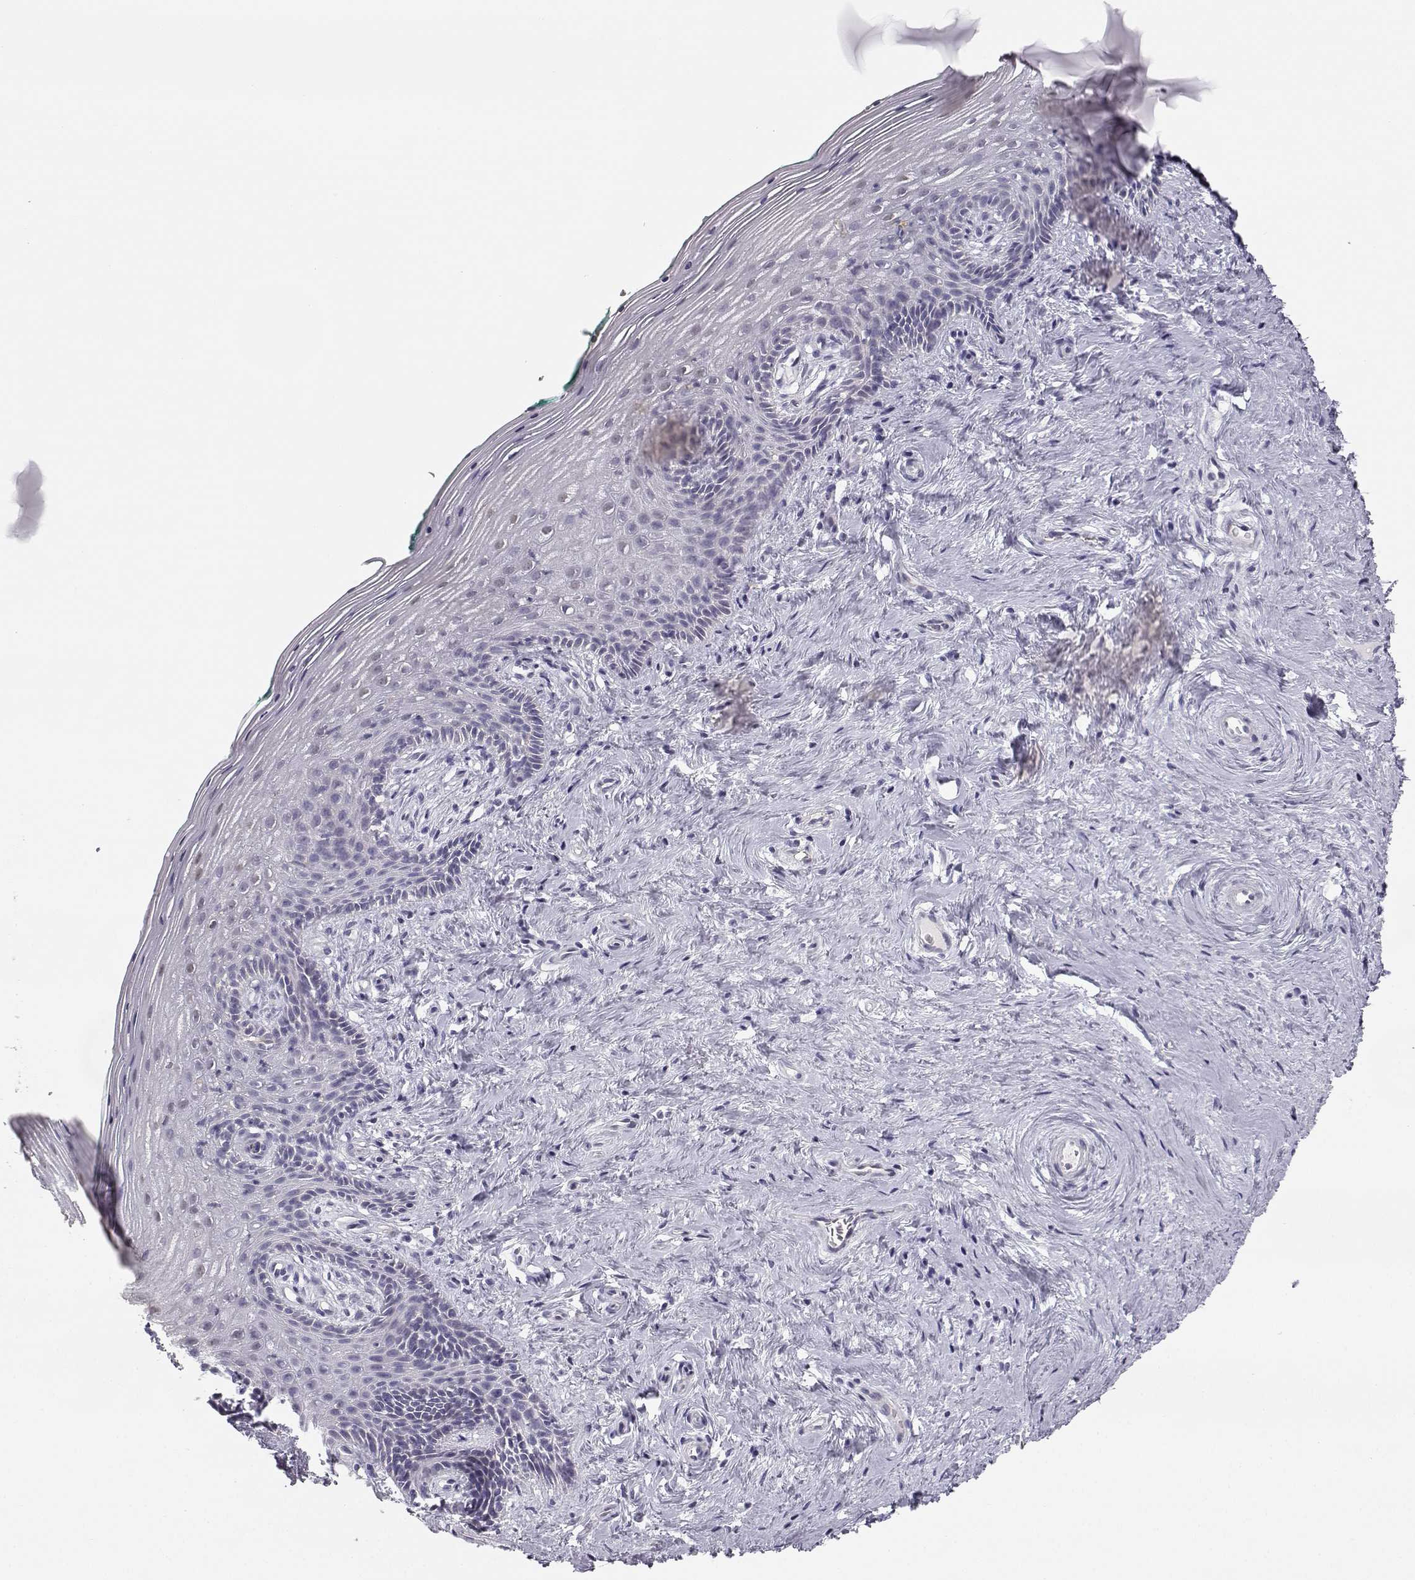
{"staining": {"intensity": "negative", "quantity": "none", "location": "none"}, "tissue": "vagina", "cell_type": "Squamous epithelial cells", "image_type": "normal", "snomed": [{"axis": "morphology", "description": "Normal tissue, NOS"}, {"axis": "topography", "description": "Vagina"}], "caption": "Squamous epithelial cells show no significant staining in benign vagina.", "gene": "MYCBPAP", "patient": {"sex": "female", "age": 45}}